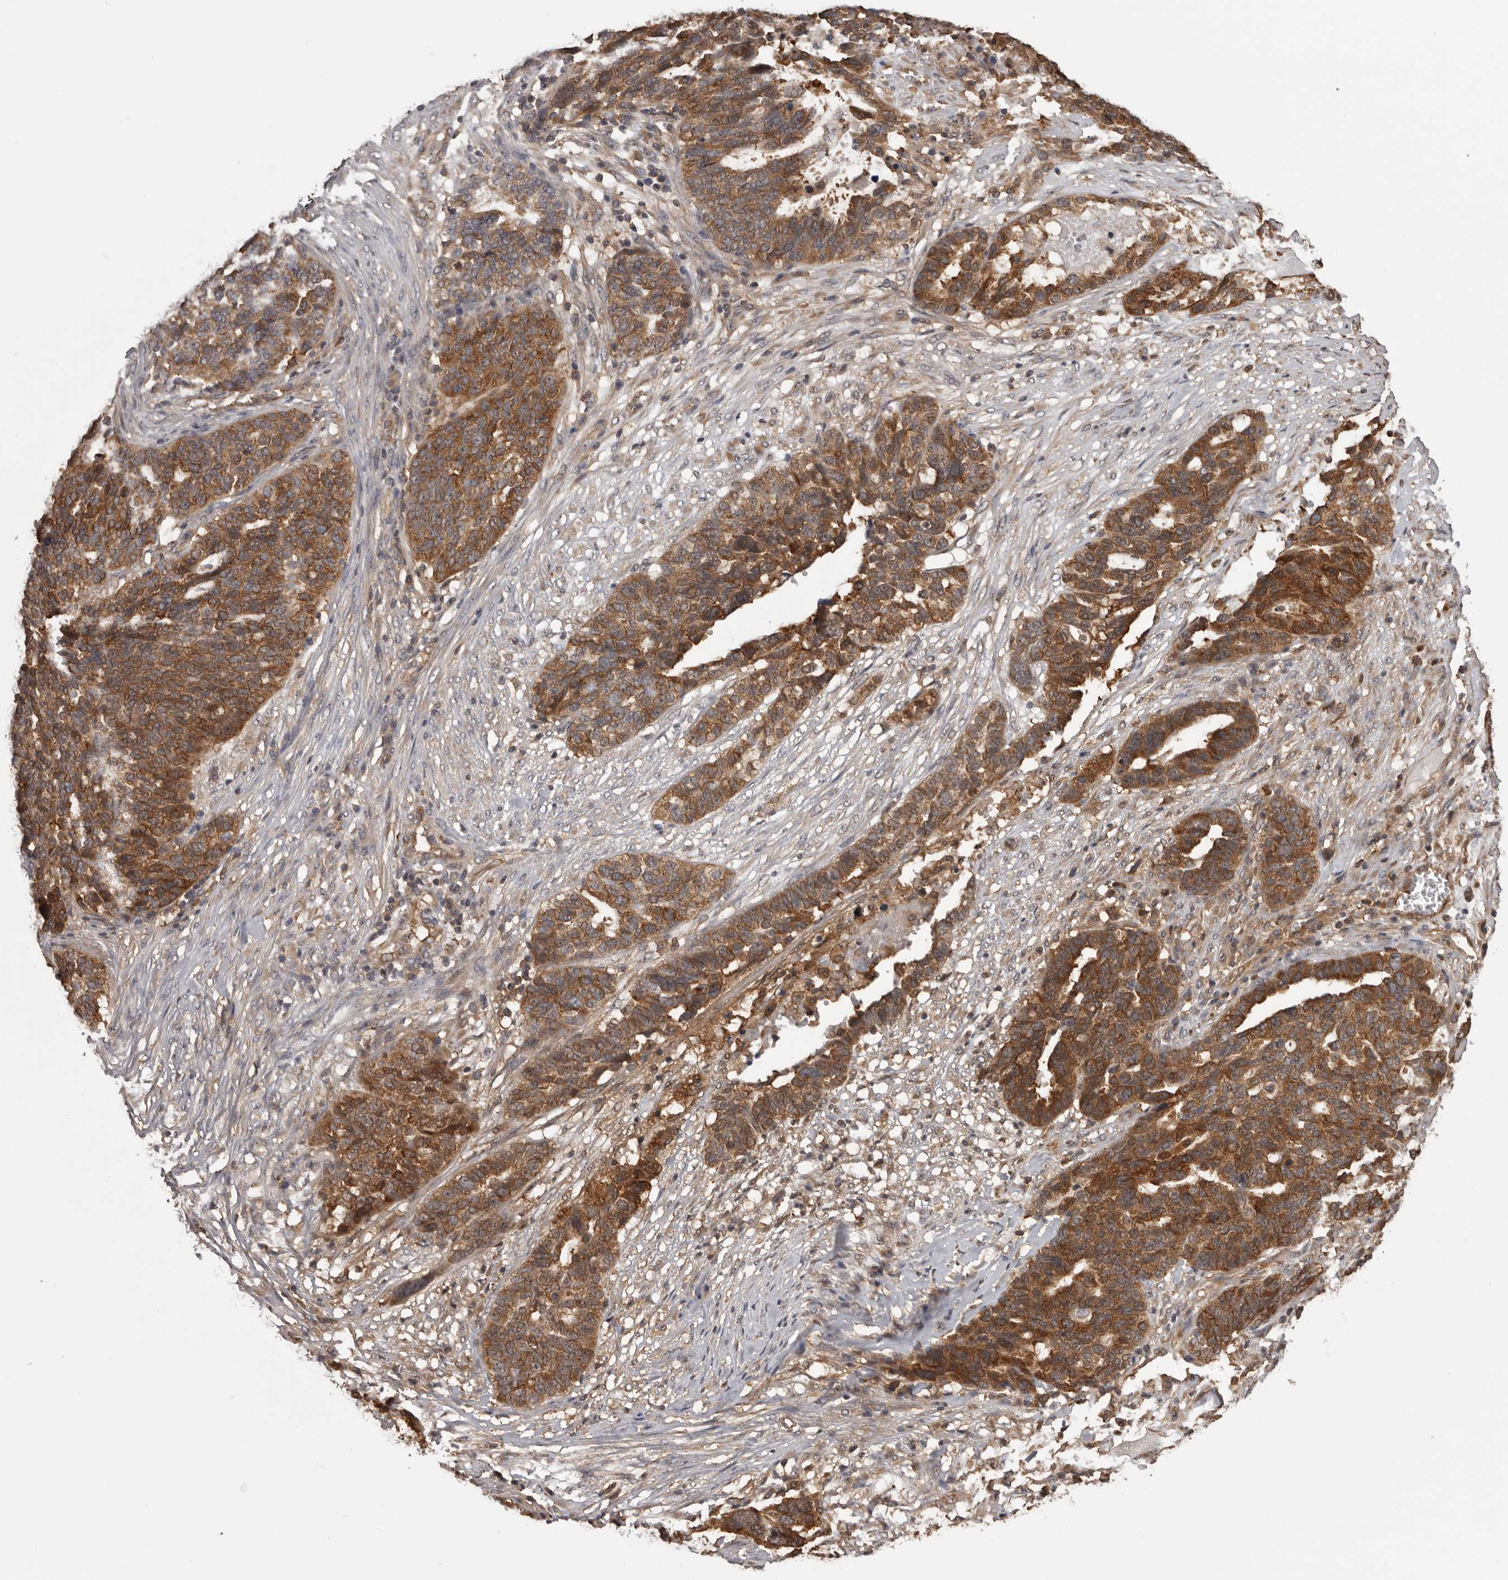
{"staining": {"intensity": "moderate", "quantity": ">75%", "location": "cytoplasmic/membranous"}, "tissue": "ovarian cancer", "cell_type": "Tumor cells", "image_type": "cancer", "snomed": [{"axis": "morphology", "description": "Cystadenocarcinoma, serous, NOS"}, {"axis": "topography", "description": "Ovary"}], "caption": "Ovarian cancer (serous cystadenocarcinoma) stained with a brown dye shows moderate cytoplasmic/membranous positive positivity in approximately >75% of tumor cells.", "gene": "DARS1", "patient": {"sex": "female", "age": 59}}